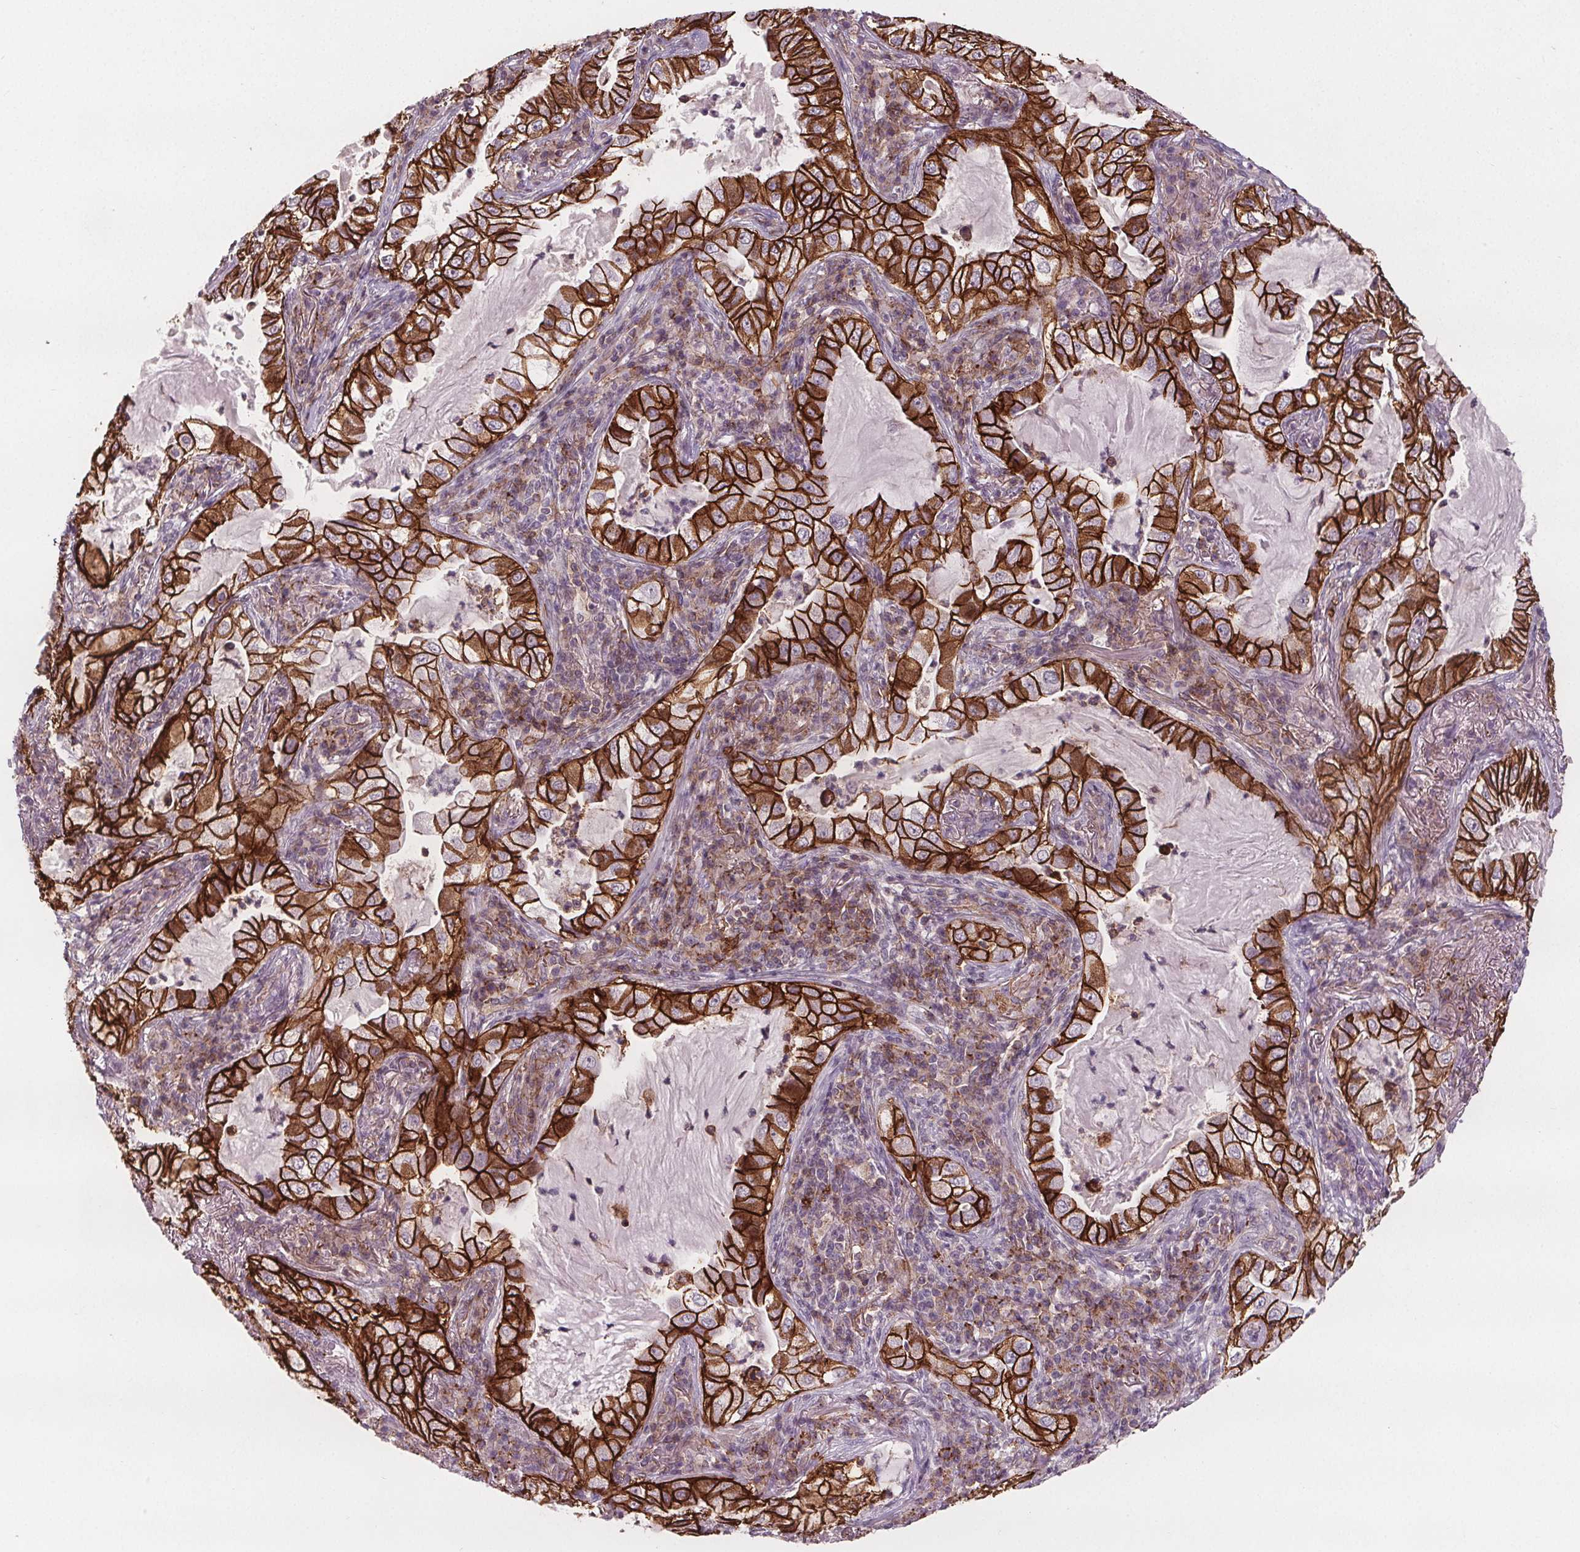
{"staining": {"intensity": "strong", "quantity": ">75%", "location": "cytoplasmic/membranous"}, "tissue": "lung cancer", "cell_type": "Tumor cells", "image_type": "cancer", "snomed": [{"axis": "morphology", "description": "Adenocarcinoma, NOS"}, {"axis": "topography", "description": "Lung"}], "caption": "Lung cancer was stained to show a protein in brown. There is high levels of strong cytoplasmic/membranous expression in about >75% of tumor cells. (brown staining indicates protein expression, while blue staining denotes nuclei).", "gene": "ATP1A1", "patient": {"sex": "female", "age": 73}}